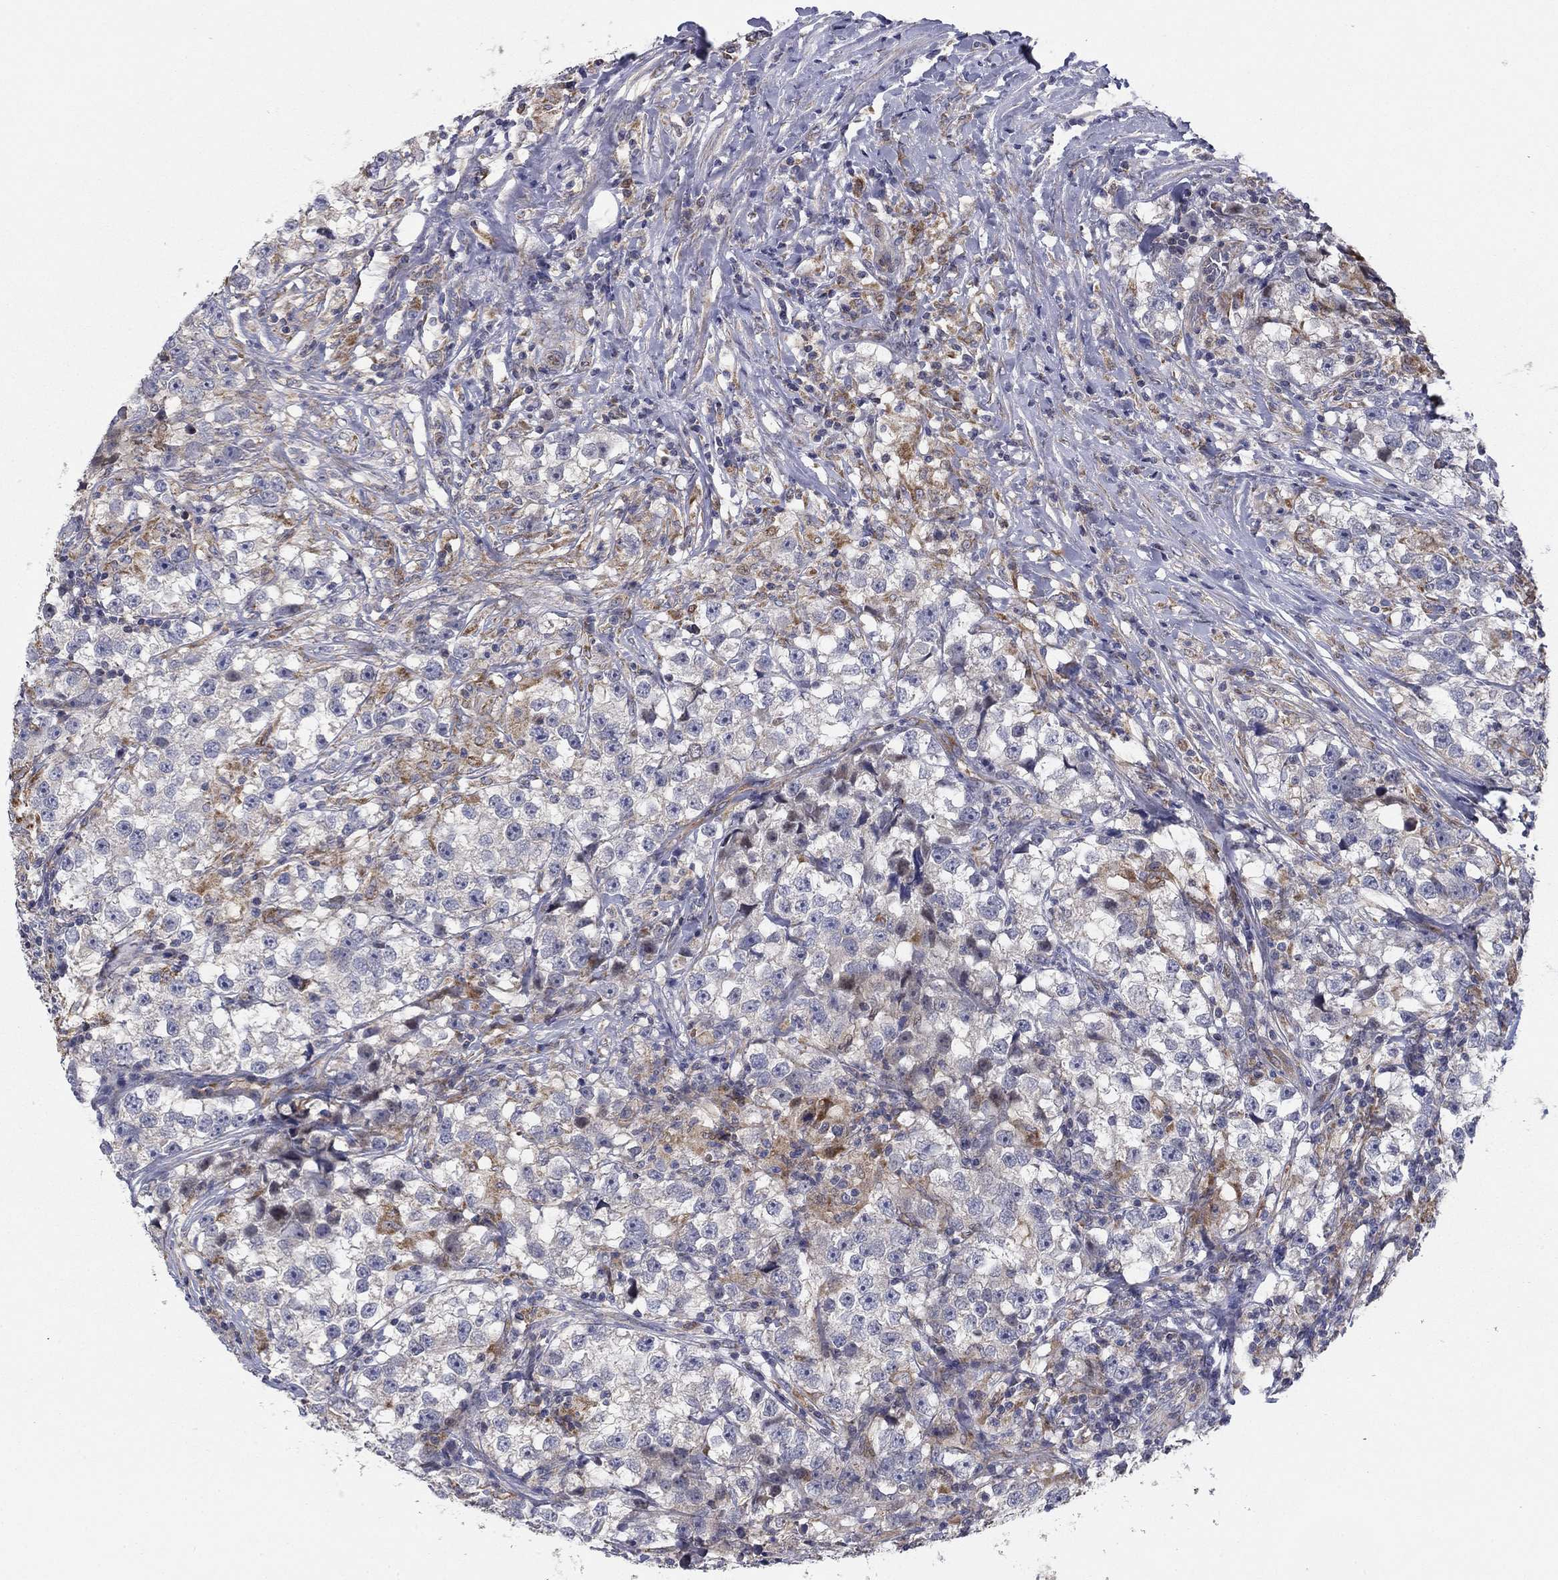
{"staining": {"intensity": "negative", "quantity": "none", "location": "none"}, "tissue": "testis cancer", "cell_type": "Tumor cells", "image_type": "cancer", "snomed": [{"axis": "morphology", "description": "Seminoma, NOS"}, {"axis": "topography", "description": "Testis"}], "caption": "Photomicrograph shows no protein positivity in tumor cells of seminoma (testis) tissue.", "gene": "MMAA", "patient": {"sex": "male", "age": 46}}